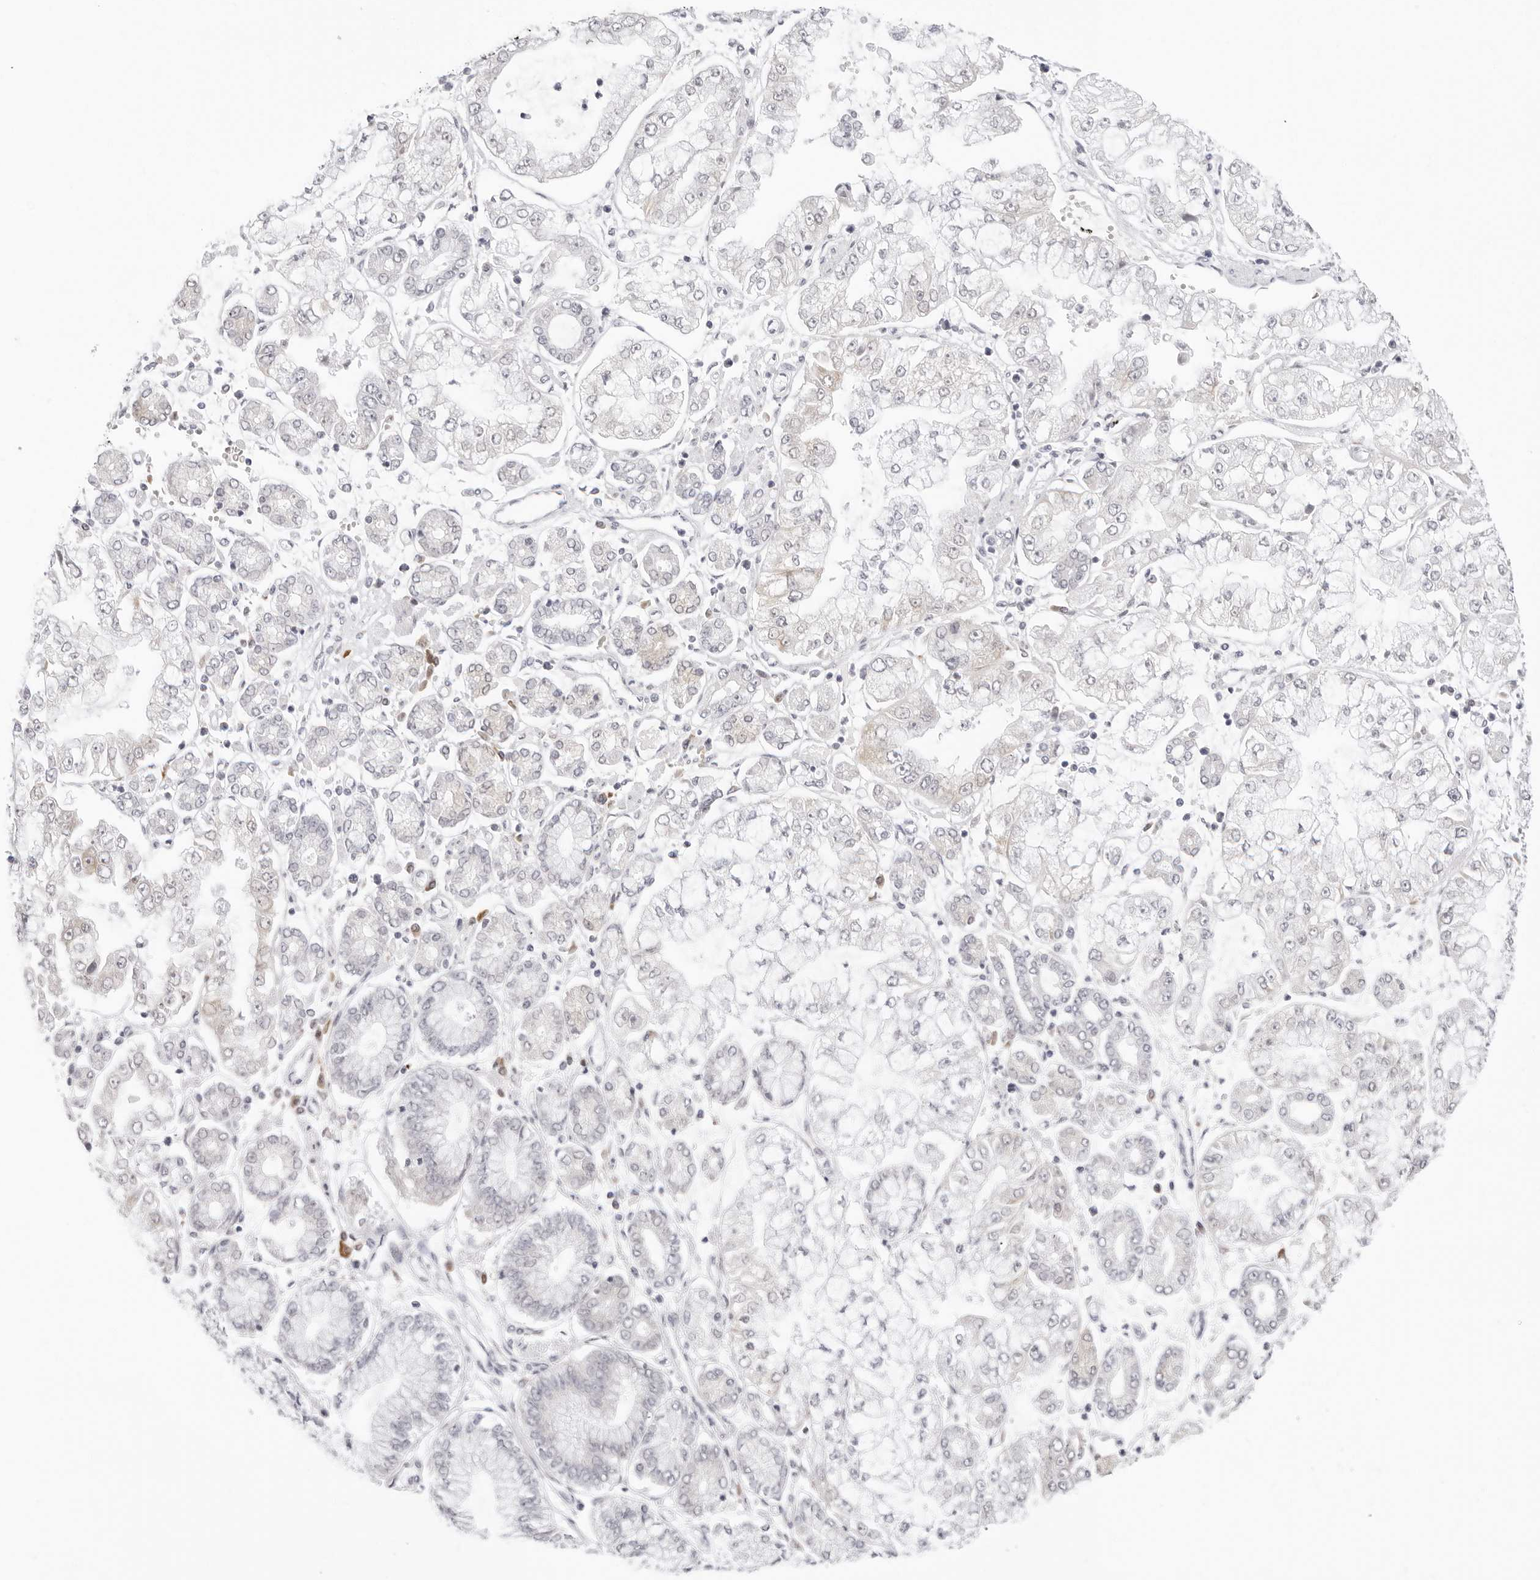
{"staining": {"intensity": "negative", "quantity": "none", "location": "none"}, "tissue": "stomach cancer", "cell_type": "Tumor cells", "image_type": "cancer", "snomed": [{"axis": "morphology", "description": "Adenocarcinoma, NOS"}, {"axis": "topography", "description": "Stomach"}], "caption": "Immunohistochemistry (IHC) micrograph of human stomach cancer (adenocarcinoma) stained for a protein (brown), which exhibits no staining in tumor cells. (Brightfield microscopy of DAB (3,3'-diaminobenzidine) immunohistochemistry at high magnification).", "gene": "EDN2", "patient": {"sex": "male", "age": 76}}